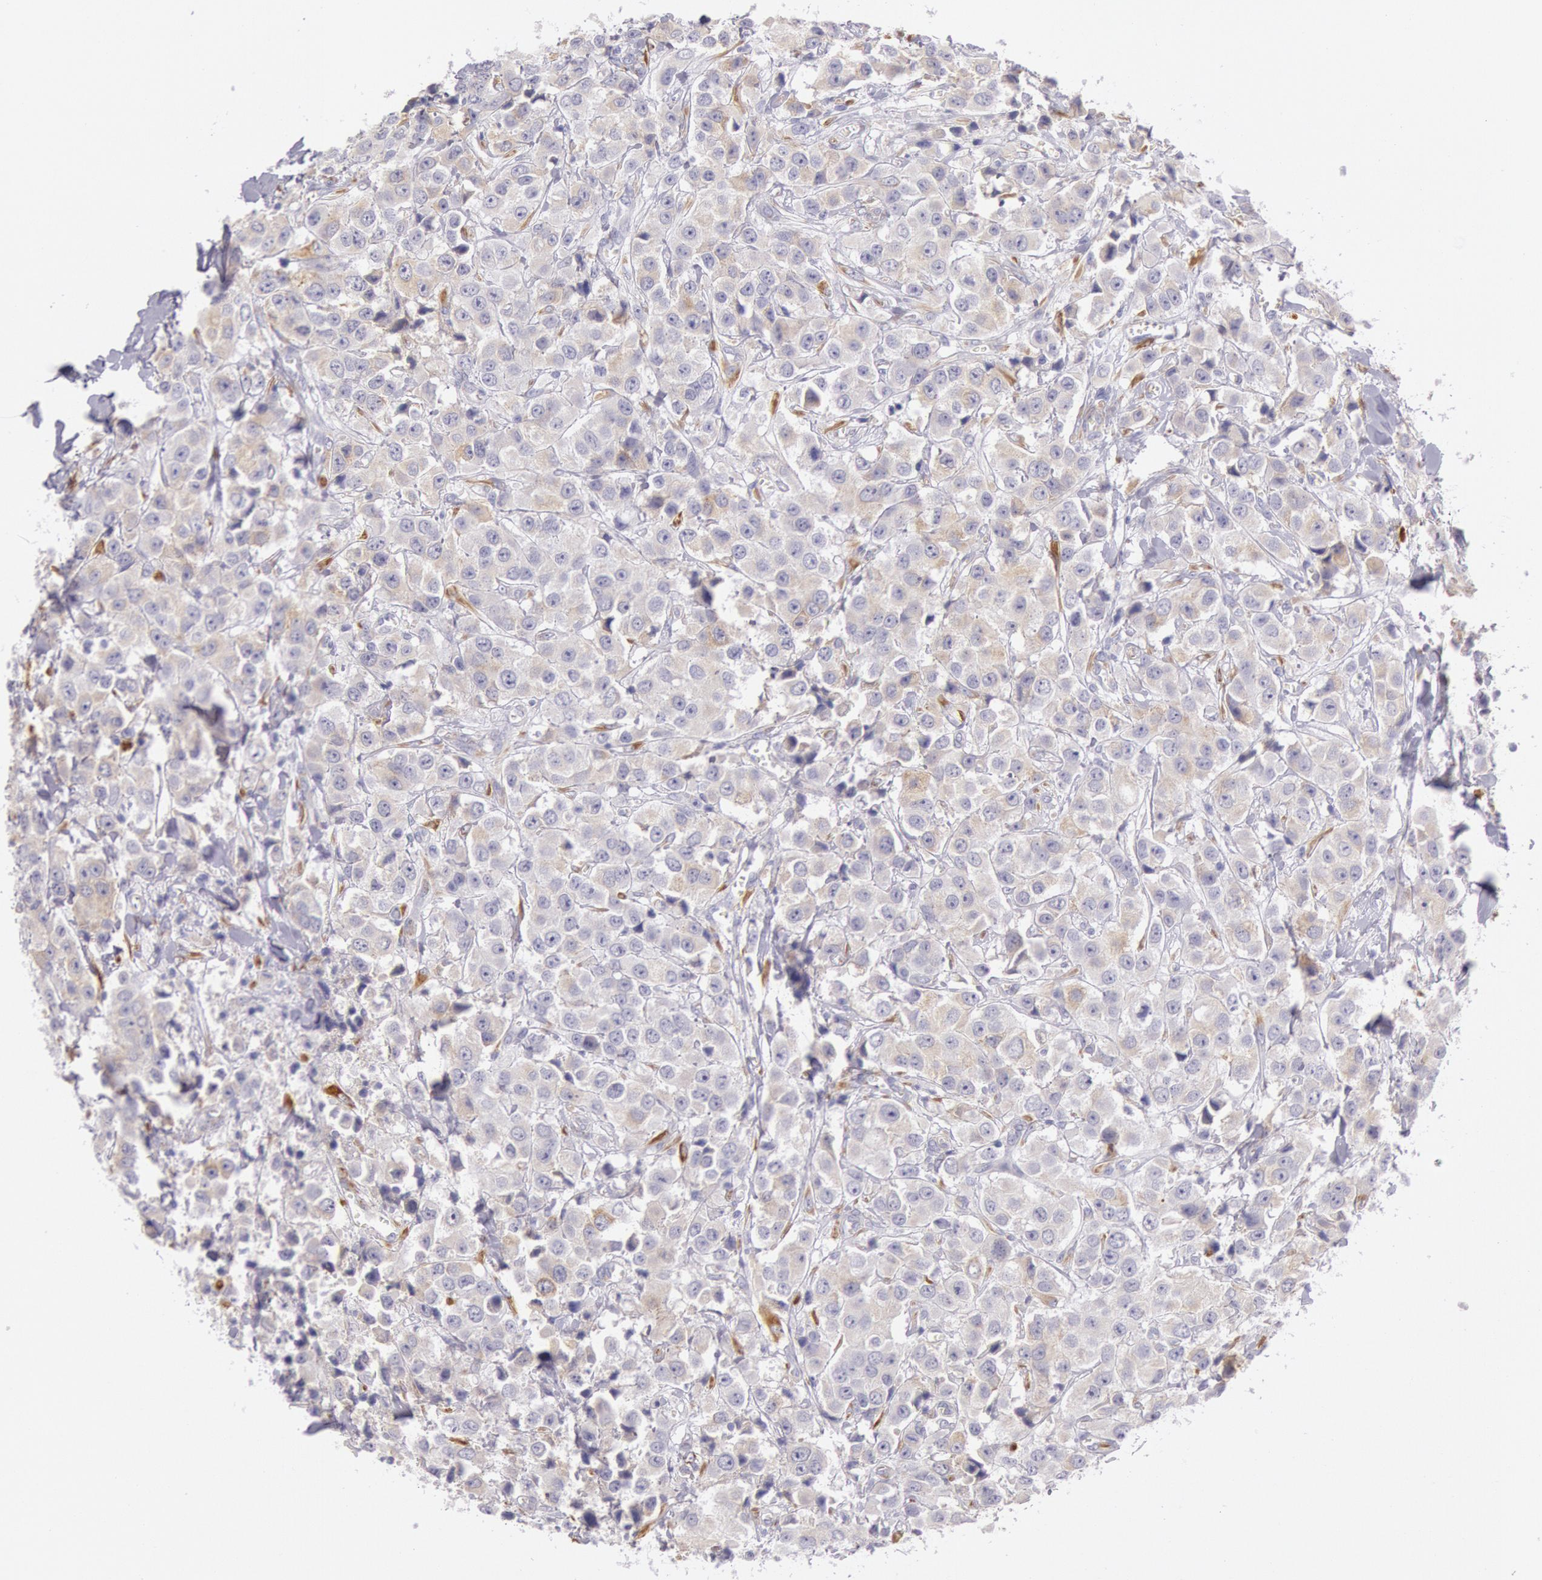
{"staining": {"intensity": "weak", "quantity": "25%-75%", "location": "cytoplasmic/membranous"}, "tissue": "breast cancer", "cell_type": "Tumor cells", "image_type": "cancer", "snomed": [{"axis": "morphology", "description": "Duct carcinoma"}, {"axis": "topography", "description": "Breast"}], "caption": "A brown stain labels weak cytoplasmic/membranous positivity of a protein in human infiltrating ductal carcinoma (breast) tumor cells.", "gene": "CIDEB", "patient": {"sex": "female", "age": 58}}